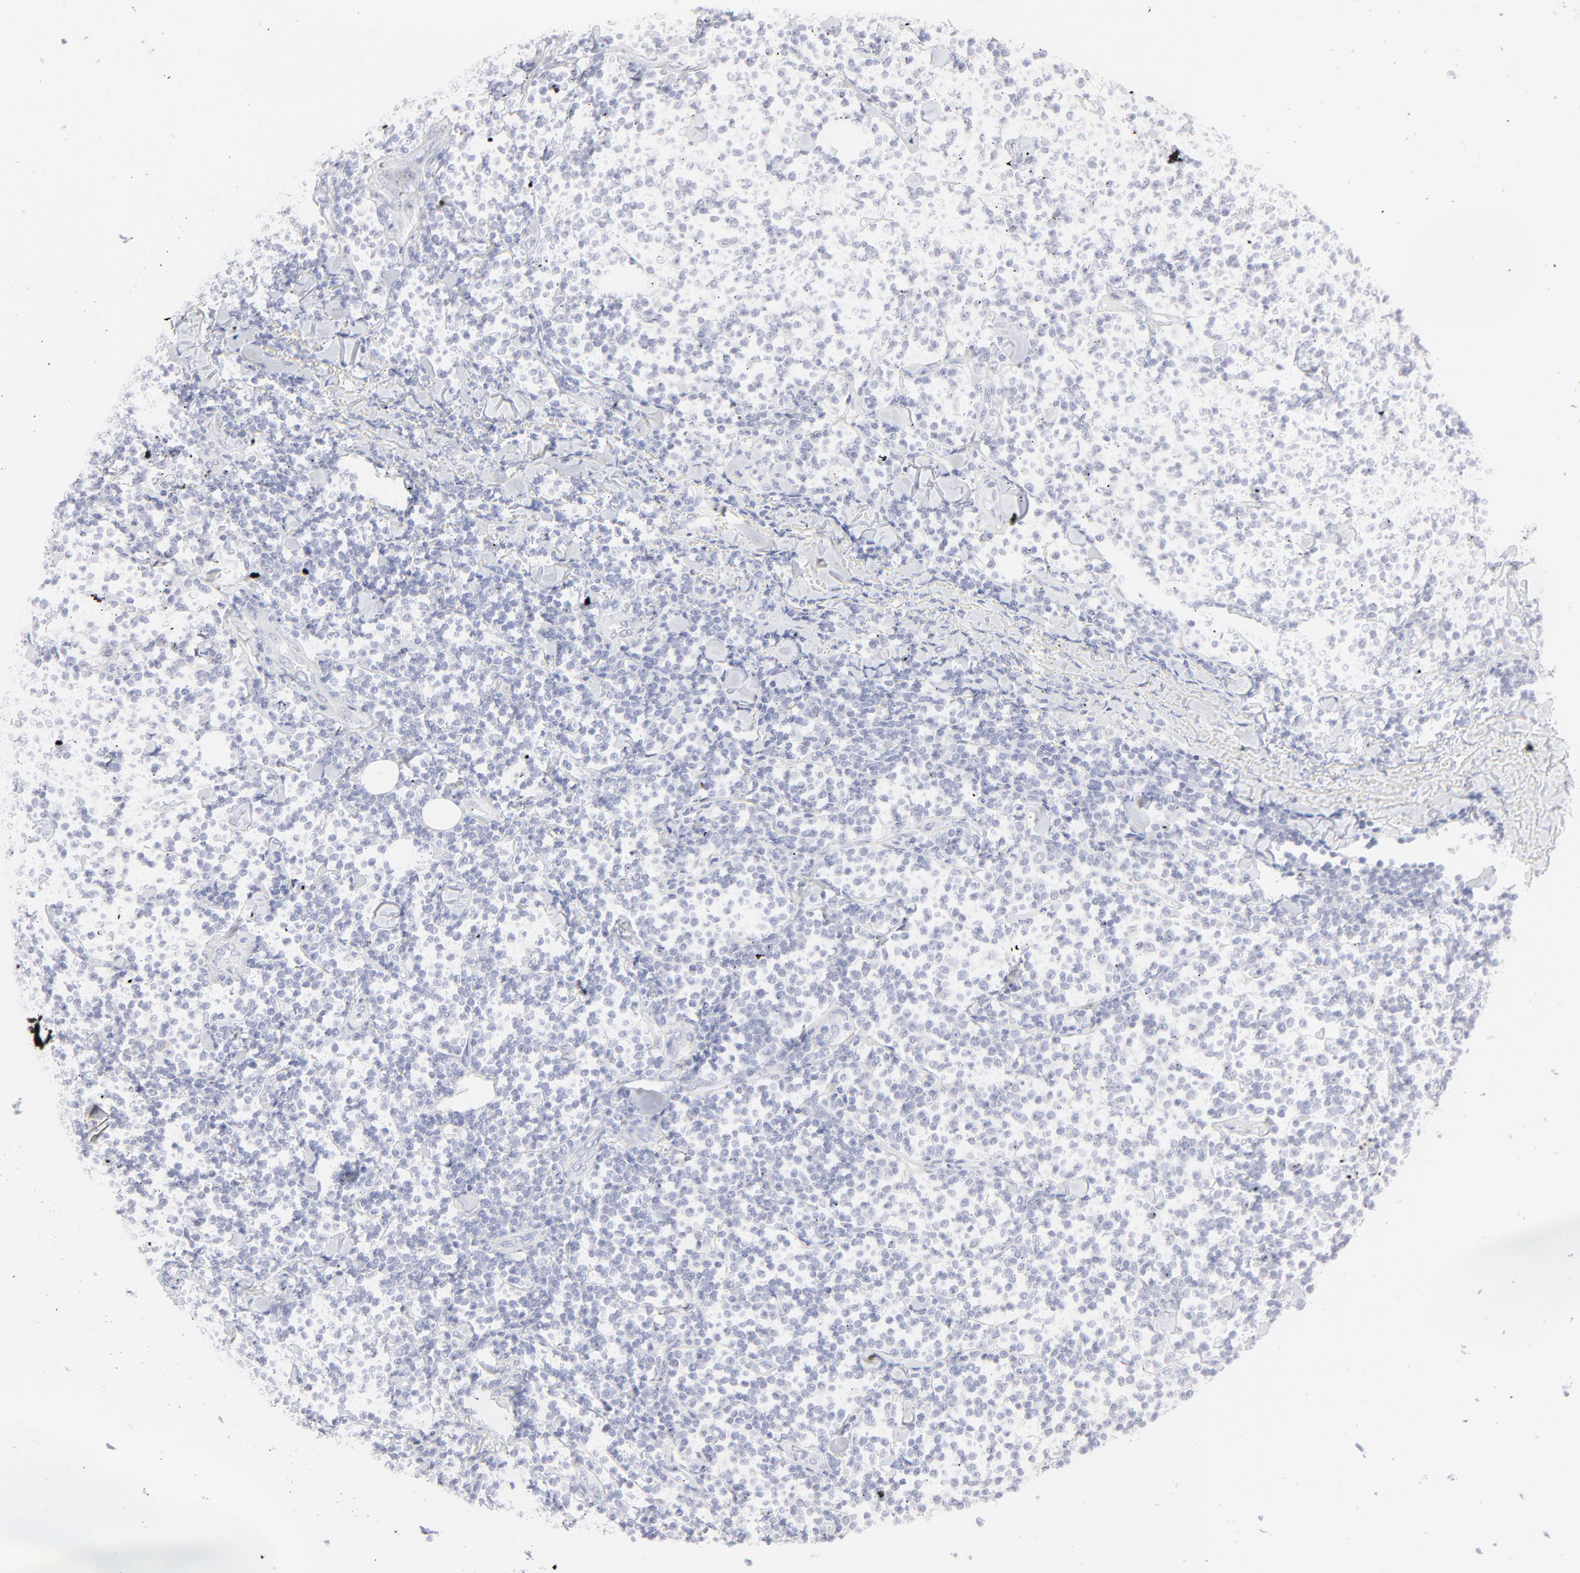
{"staining": {"intensity": "negative", "quantity": "none", "location": "none"}, "tissue": "lymphoma", "cell_type": "Tumor cells", "image_type": "cancer", "snomed": [{"axis": "morphology", "description": "Malignant lymphoma, non-Hodgkin's type, Low grade"}, {"axis": "topography", "description": "Soft tissue"}], "caption": "There is no significant staining in tumor cells of malignant lymphoma, non-Hodgkin's type (low-grade). Brightfield microscopy of IHC stained with DAB (3,3'-diaminobenzidine) (brown) and hematoxylin (blue), captured at high magnification.", "gene": "ELF3", "patient": {"sex": "male", "age": 92}}